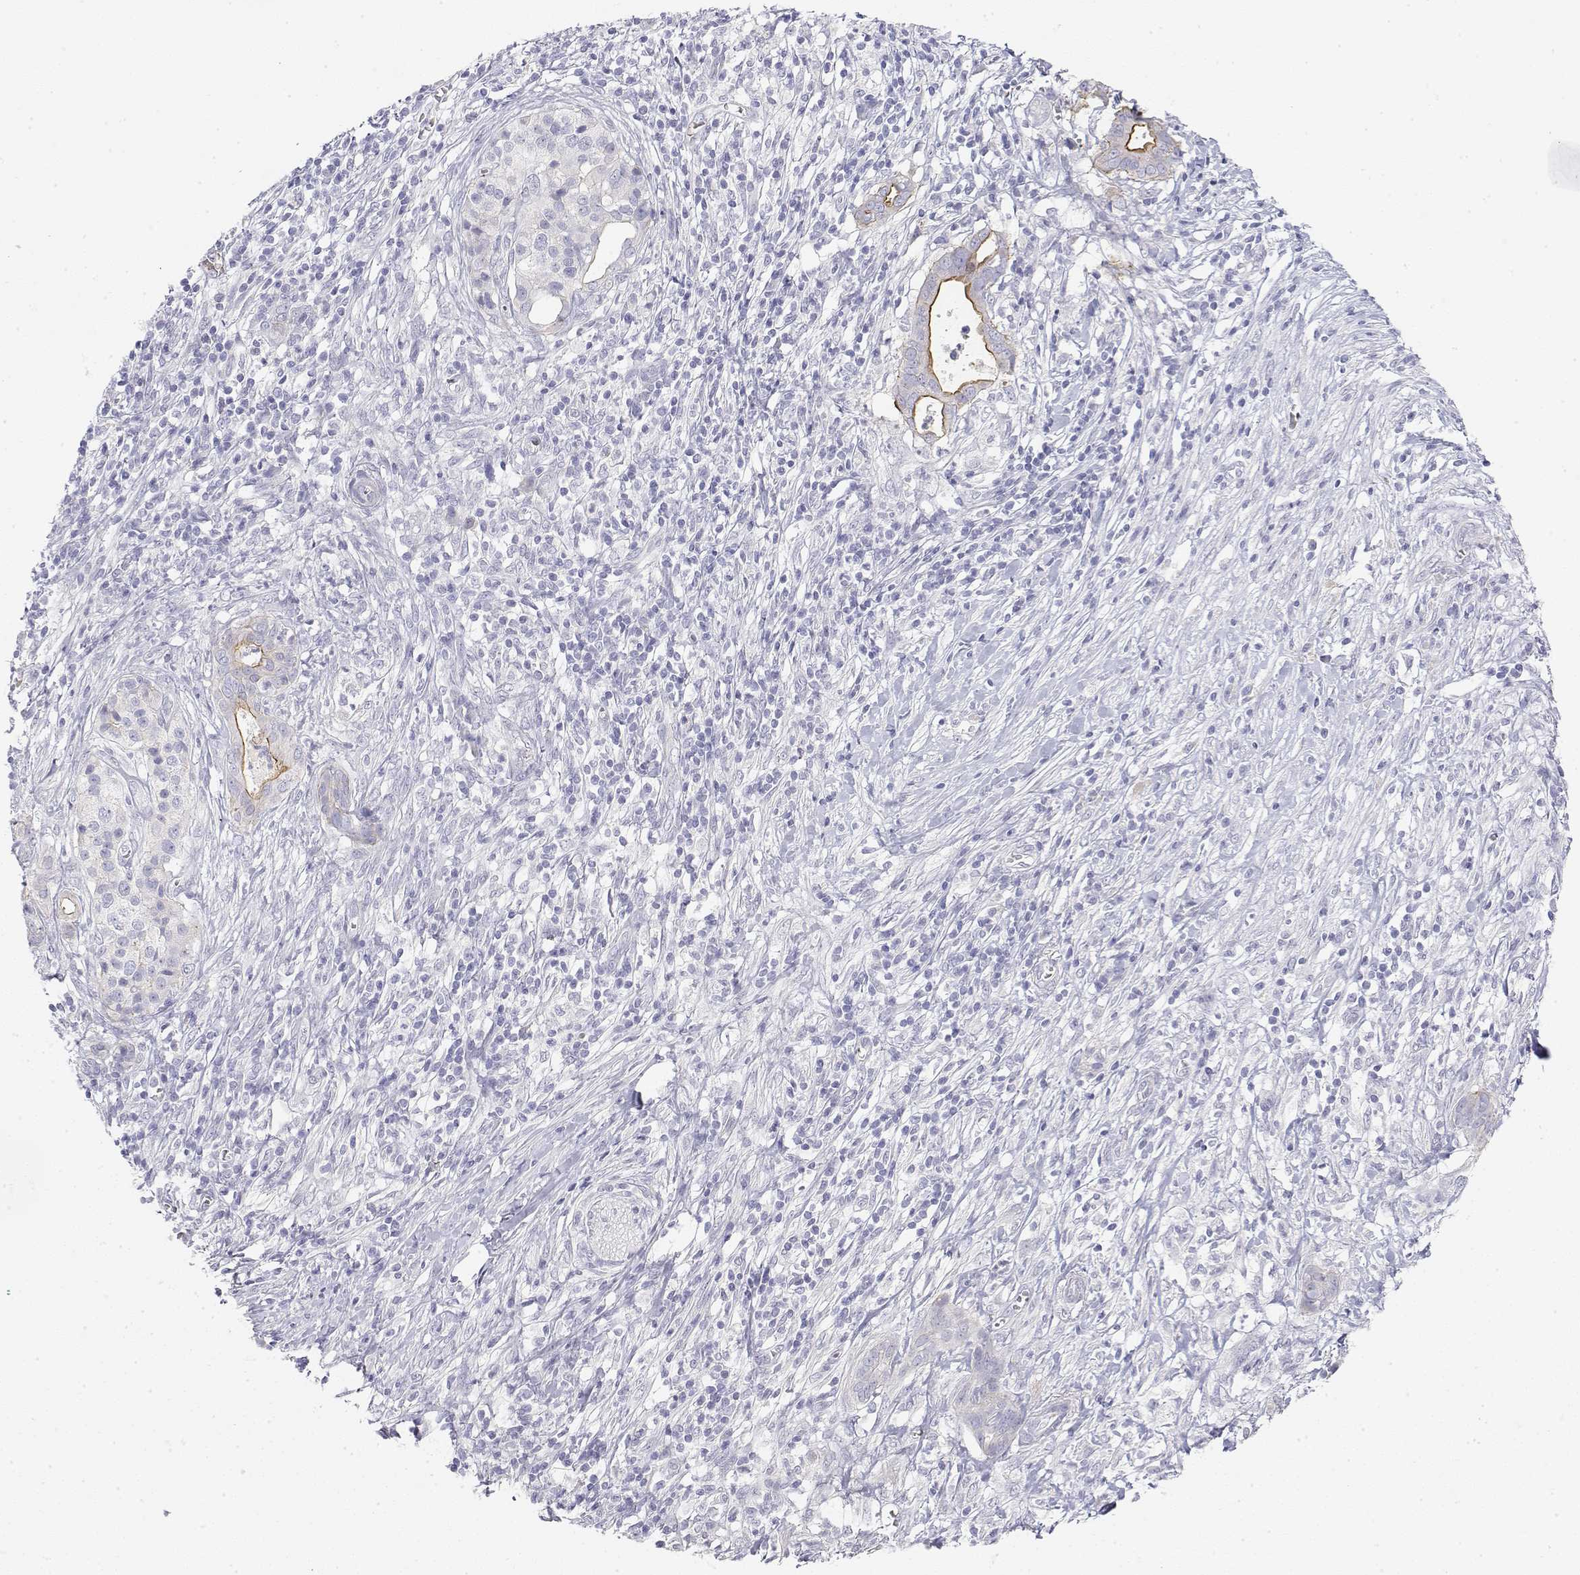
{"staining": {"intensity": "moderate", "quantity": "<25%", "location": "cytoplasmic/membranous"}, "tissue": "pancreatic cancer", "cell_type": "Tumor cells", "image_type": "cancer", "snomed": [{"axis": "morphology", "description": "Adenocarcinoma, NOS"}, {"axis": "topography", "description": "Pancreas"}], "caption": "Immunohistochemistry (DAB) staining of human pancreatic adenocarcinoma shows moderate cytoplasmic/membranous protein expression in about <25% of tumor cells.", "gene": "MISP", "patient": {"sex": "male", "age": 61}}